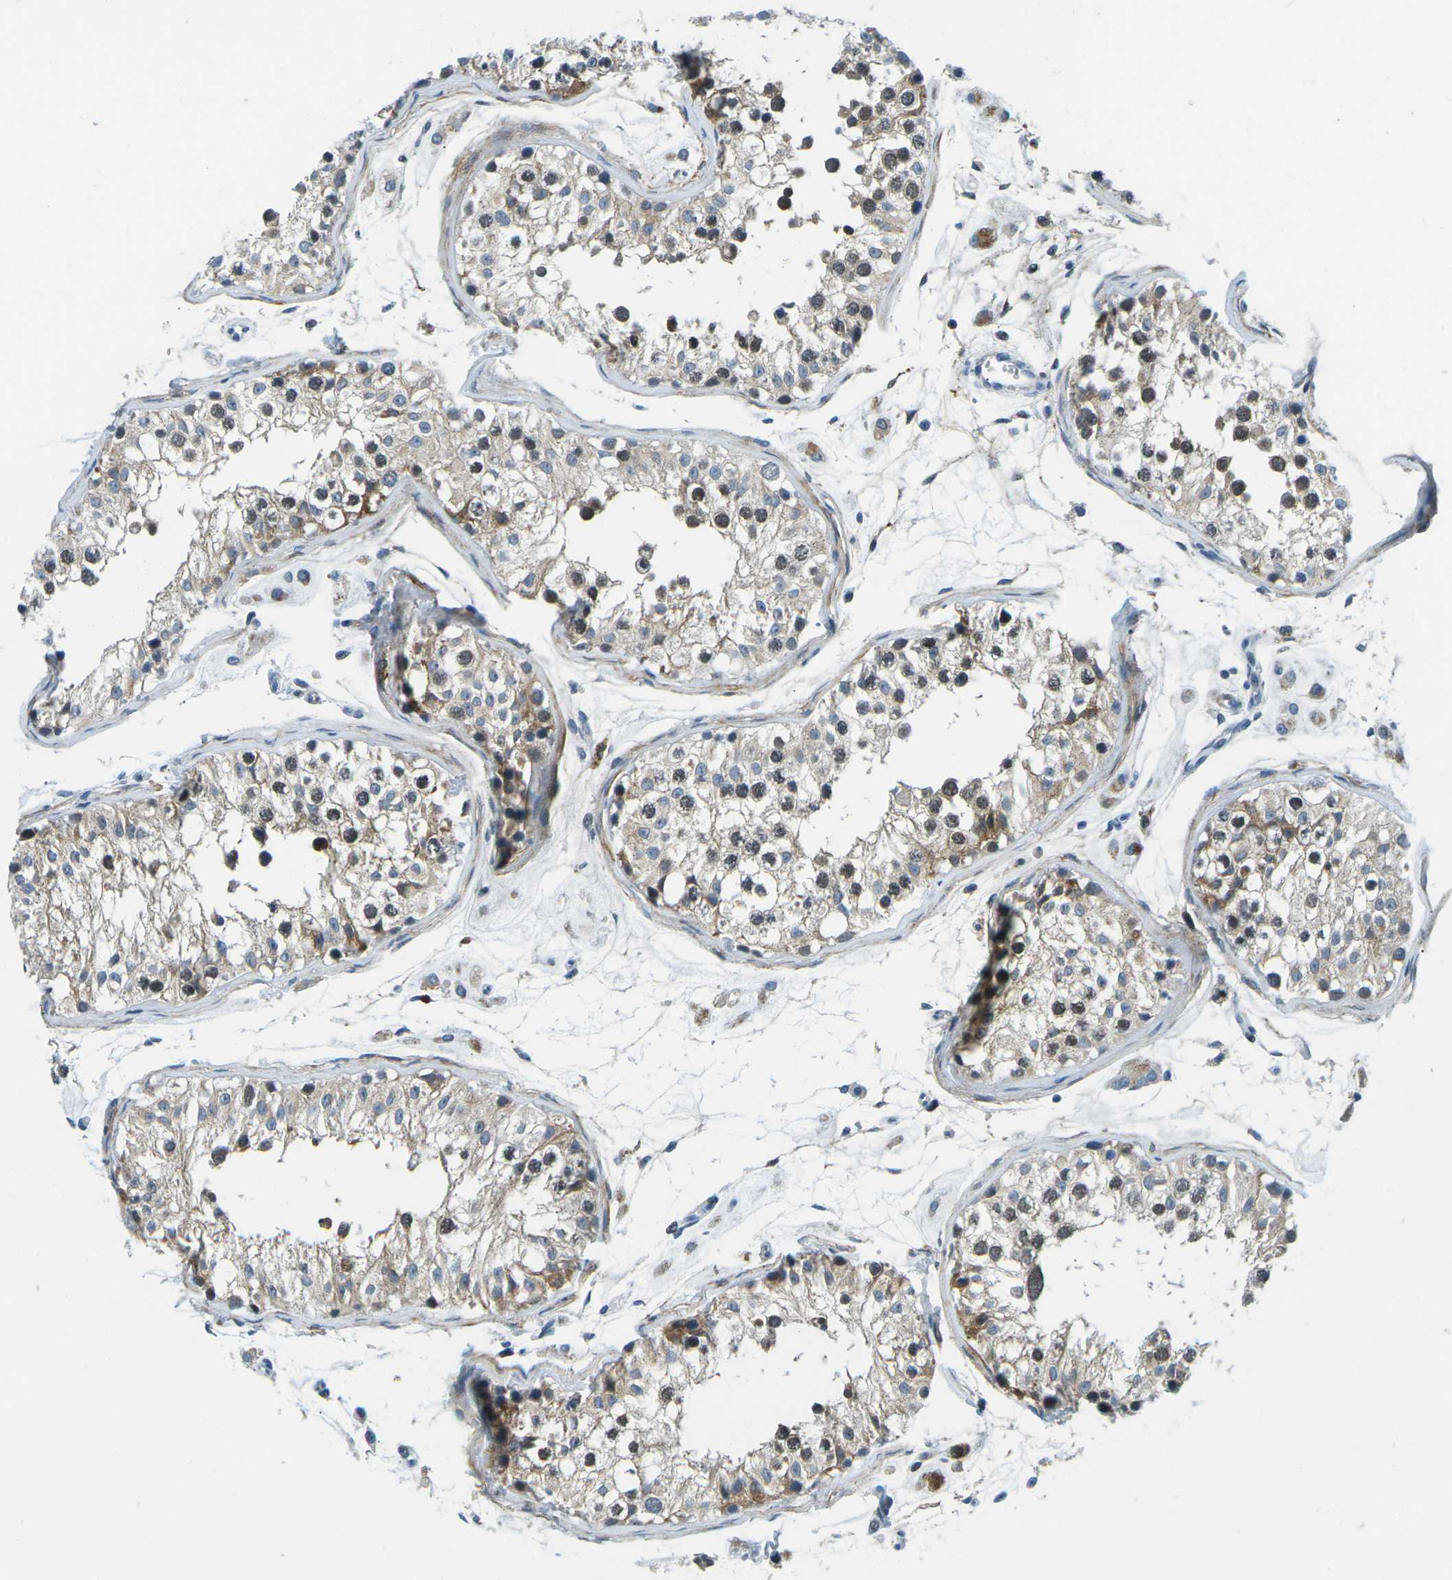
{"staining": {"intensity": "moderate", "quantity": "25%-75%", "location": "cytoplasmic/membranous,nuclear"}, "tissue": "testis", "cell_type": "Cells in seminiferous ducts", "image_type": "normal", "snomed": [{"axis": "morphology", "description": "Normal tissue, NOS"}, {"axis": "morphology", "description": "Adenocarcinoma, metastatic, NOS"}, {"axis": "topography", "description": "Testis"}], "caption": "IHC (DAB (3,3'-diaminobenzidine)) staining of benign human testis shows moderate cytoplasmic/membranous,nuclear protein positivity in about 25%-75% of cells in seminiferous ducts.", "gene": "CFB", "patient": {"sex": "male", "age": 26}}